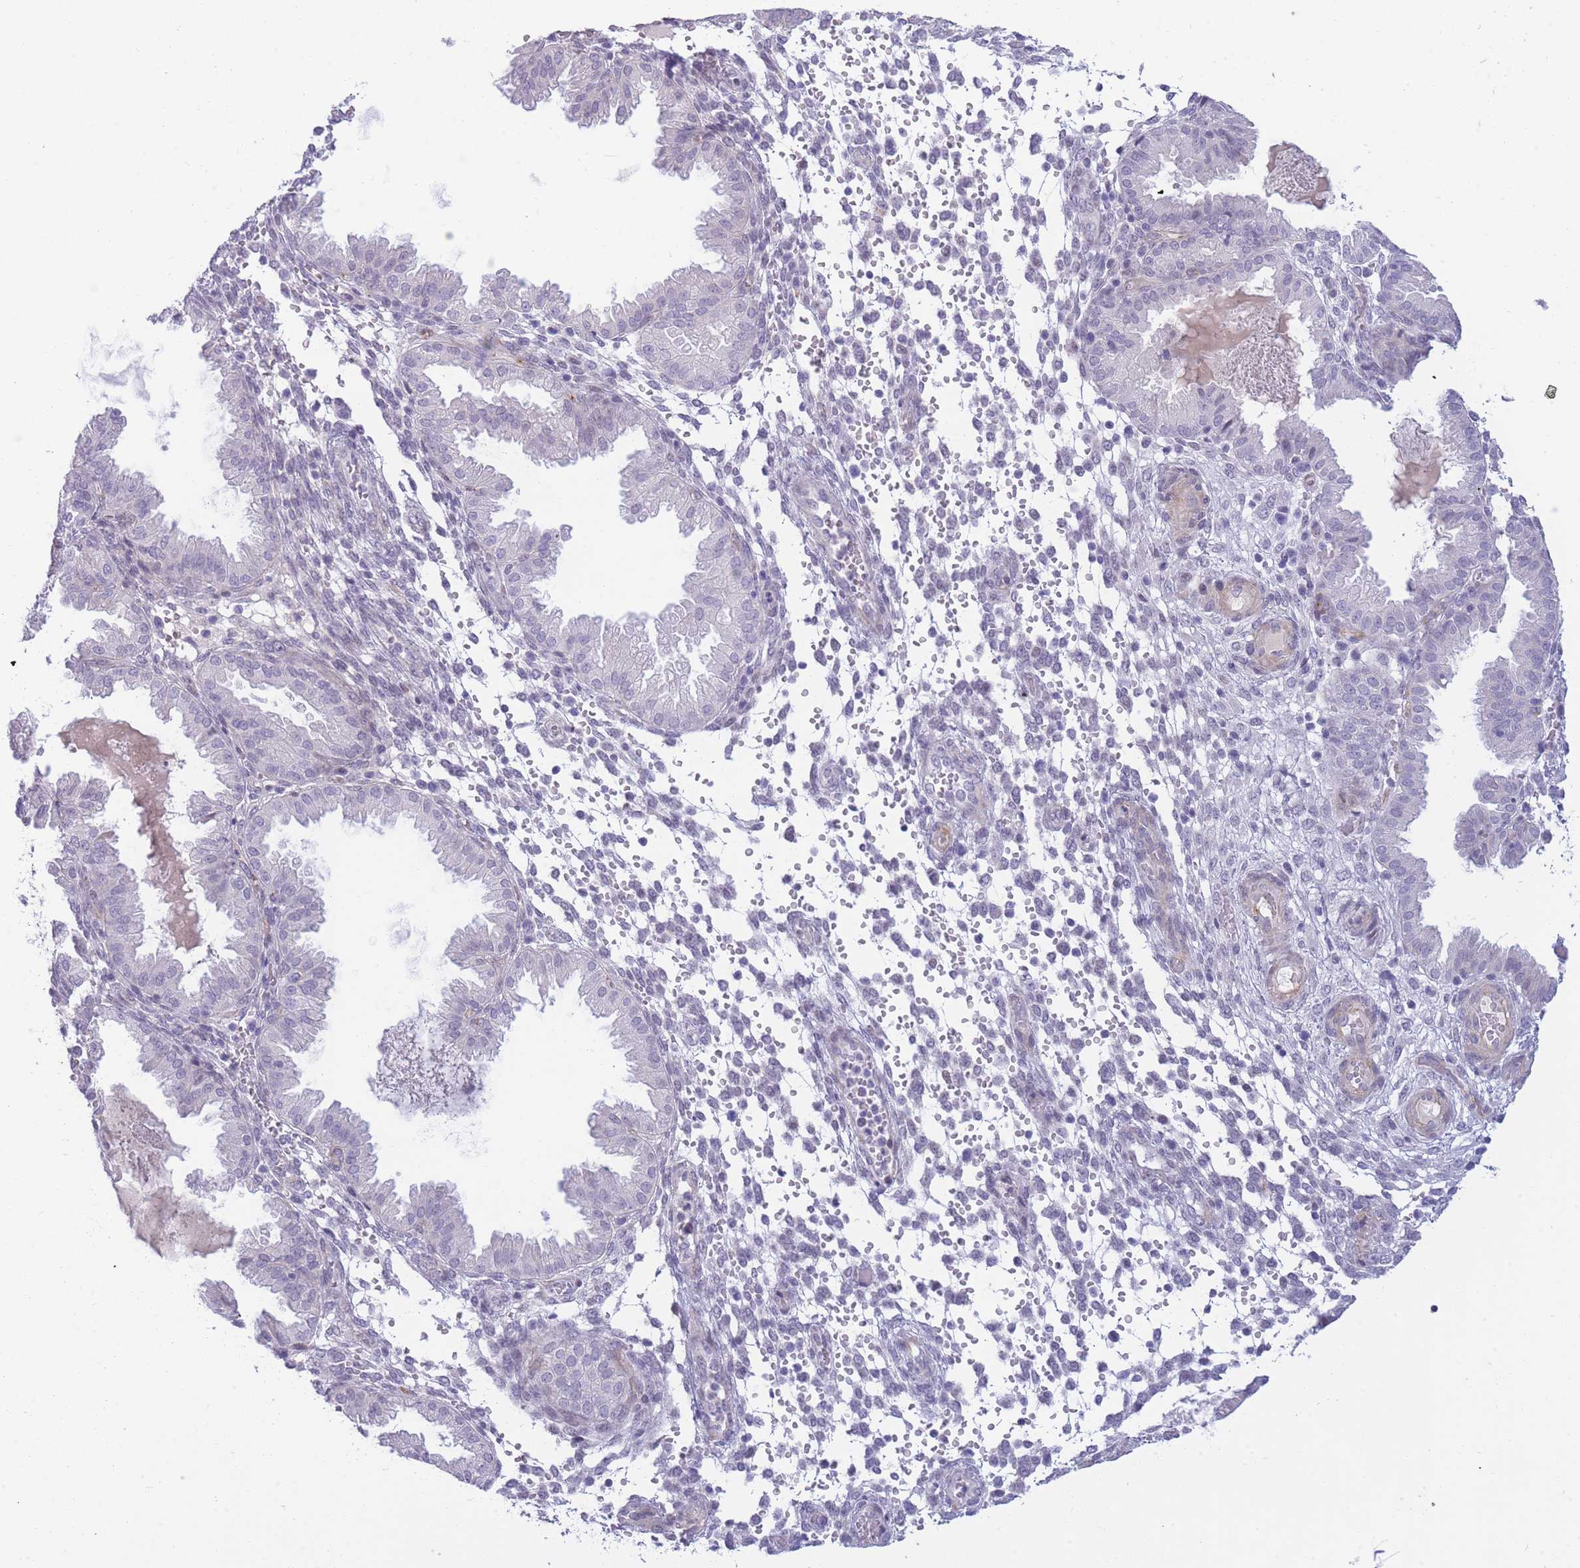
{"staining": {"intensity": "negative", "quantity": "none", "location": "none"}, "tissue": "endometrium", "cell_type": "Cells in endometrial stroma", "image_type": "normal", "snomed": [{"axis": "morphology", "description": "Normal tissue, NOS"}, {"axis": "topography", "description": "Endometrium"}], "caption": "Immunohistochemistry of normal human endometrium reveals no staining in cells in endometrial stroma.", "gene": "PRR23A", "patient": {"sex": "female", "age": 33}}